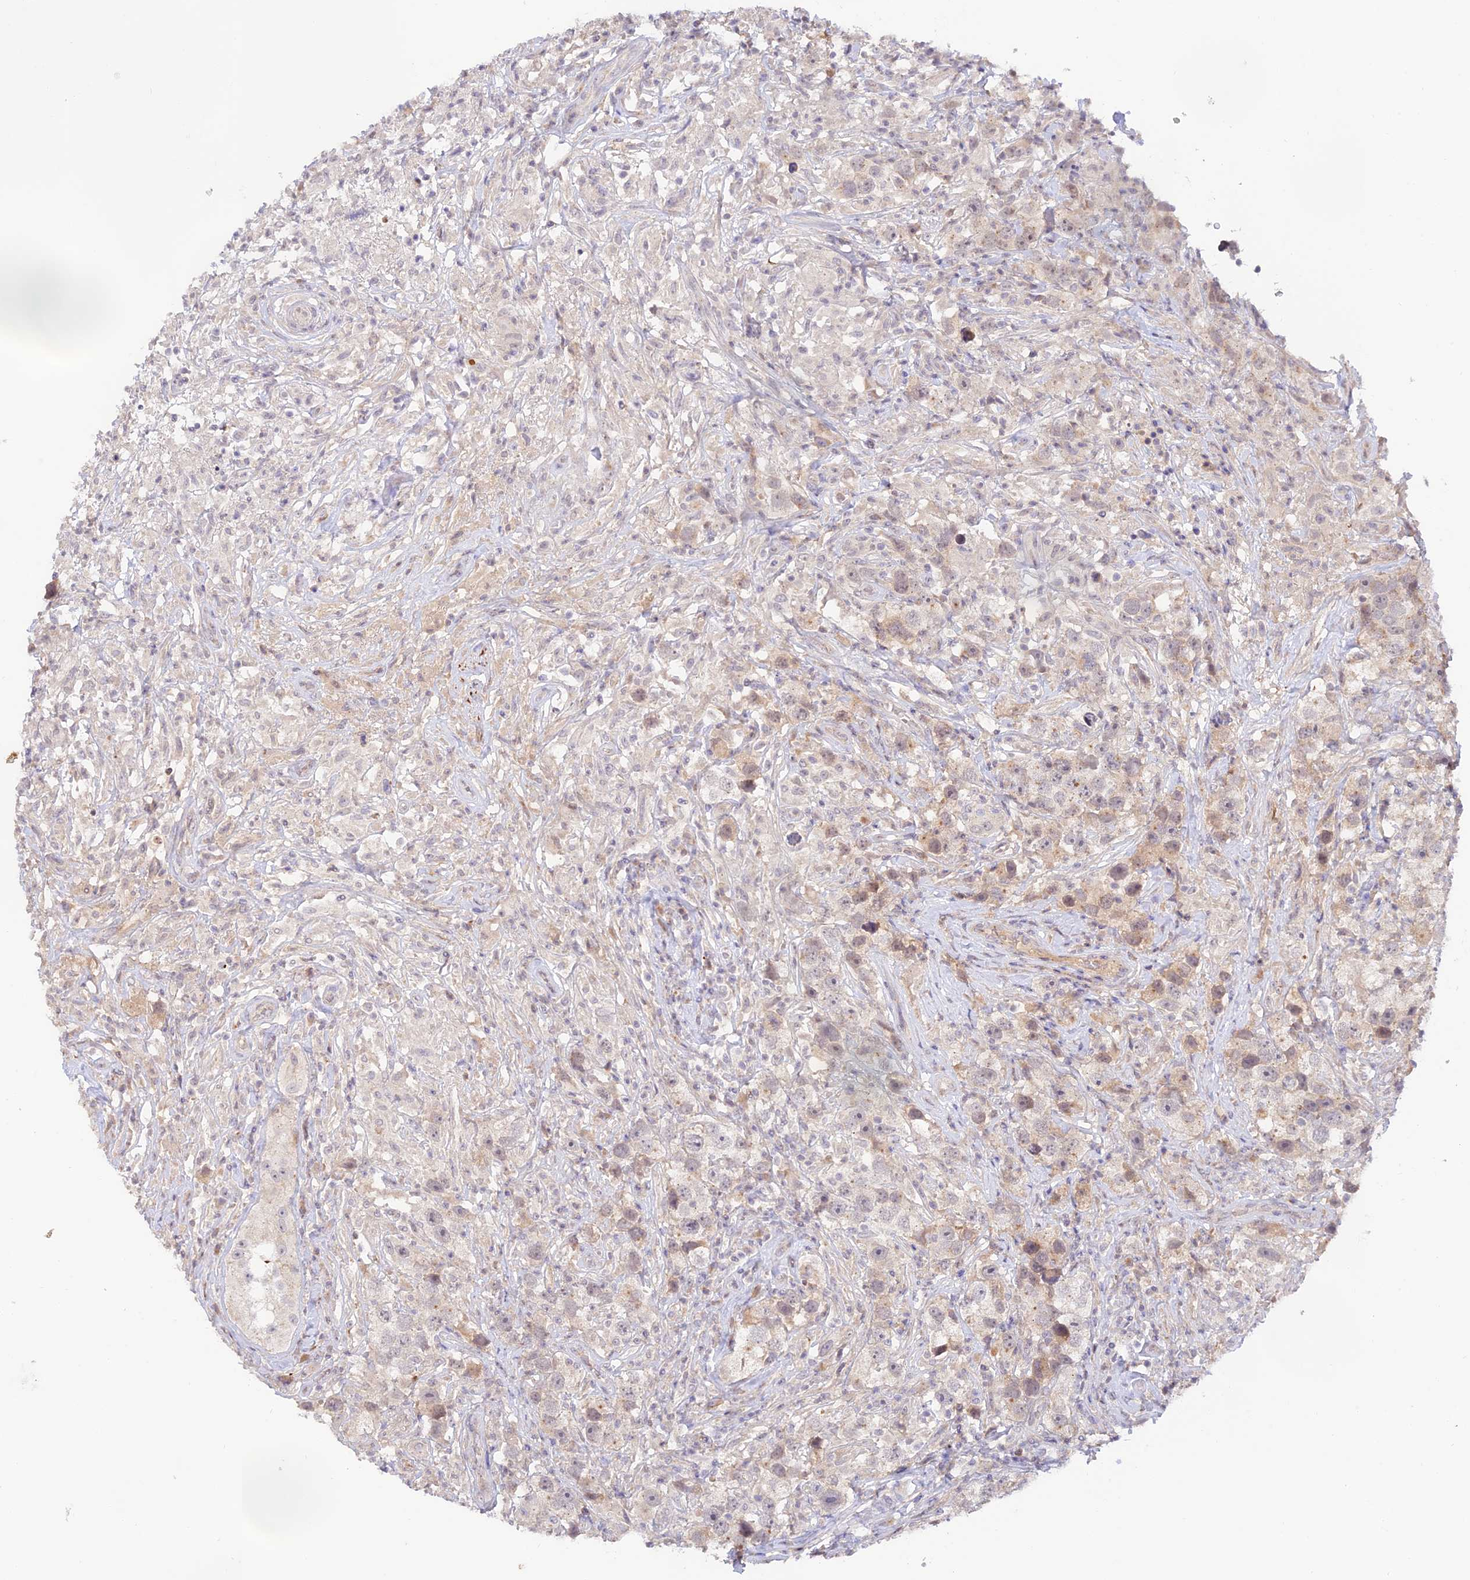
{"staining": {"intensity": "weak", "quantity": "<25%", "location": "cytoplasmic/membranous"}, "tissue": "testis cancer", "cell_type": "Tumor cells", "image_type": "cancer", "snomed": [{"axis": "morphology", "description": "Seminoma, NOS"}, {"axis": "topography", "description": "Testis"}], "caption": "Tumor cells show no significant staining in testis seminoma.", "gene": "CAMSAP3", "patient": {"sex": "male", "age": 49}}